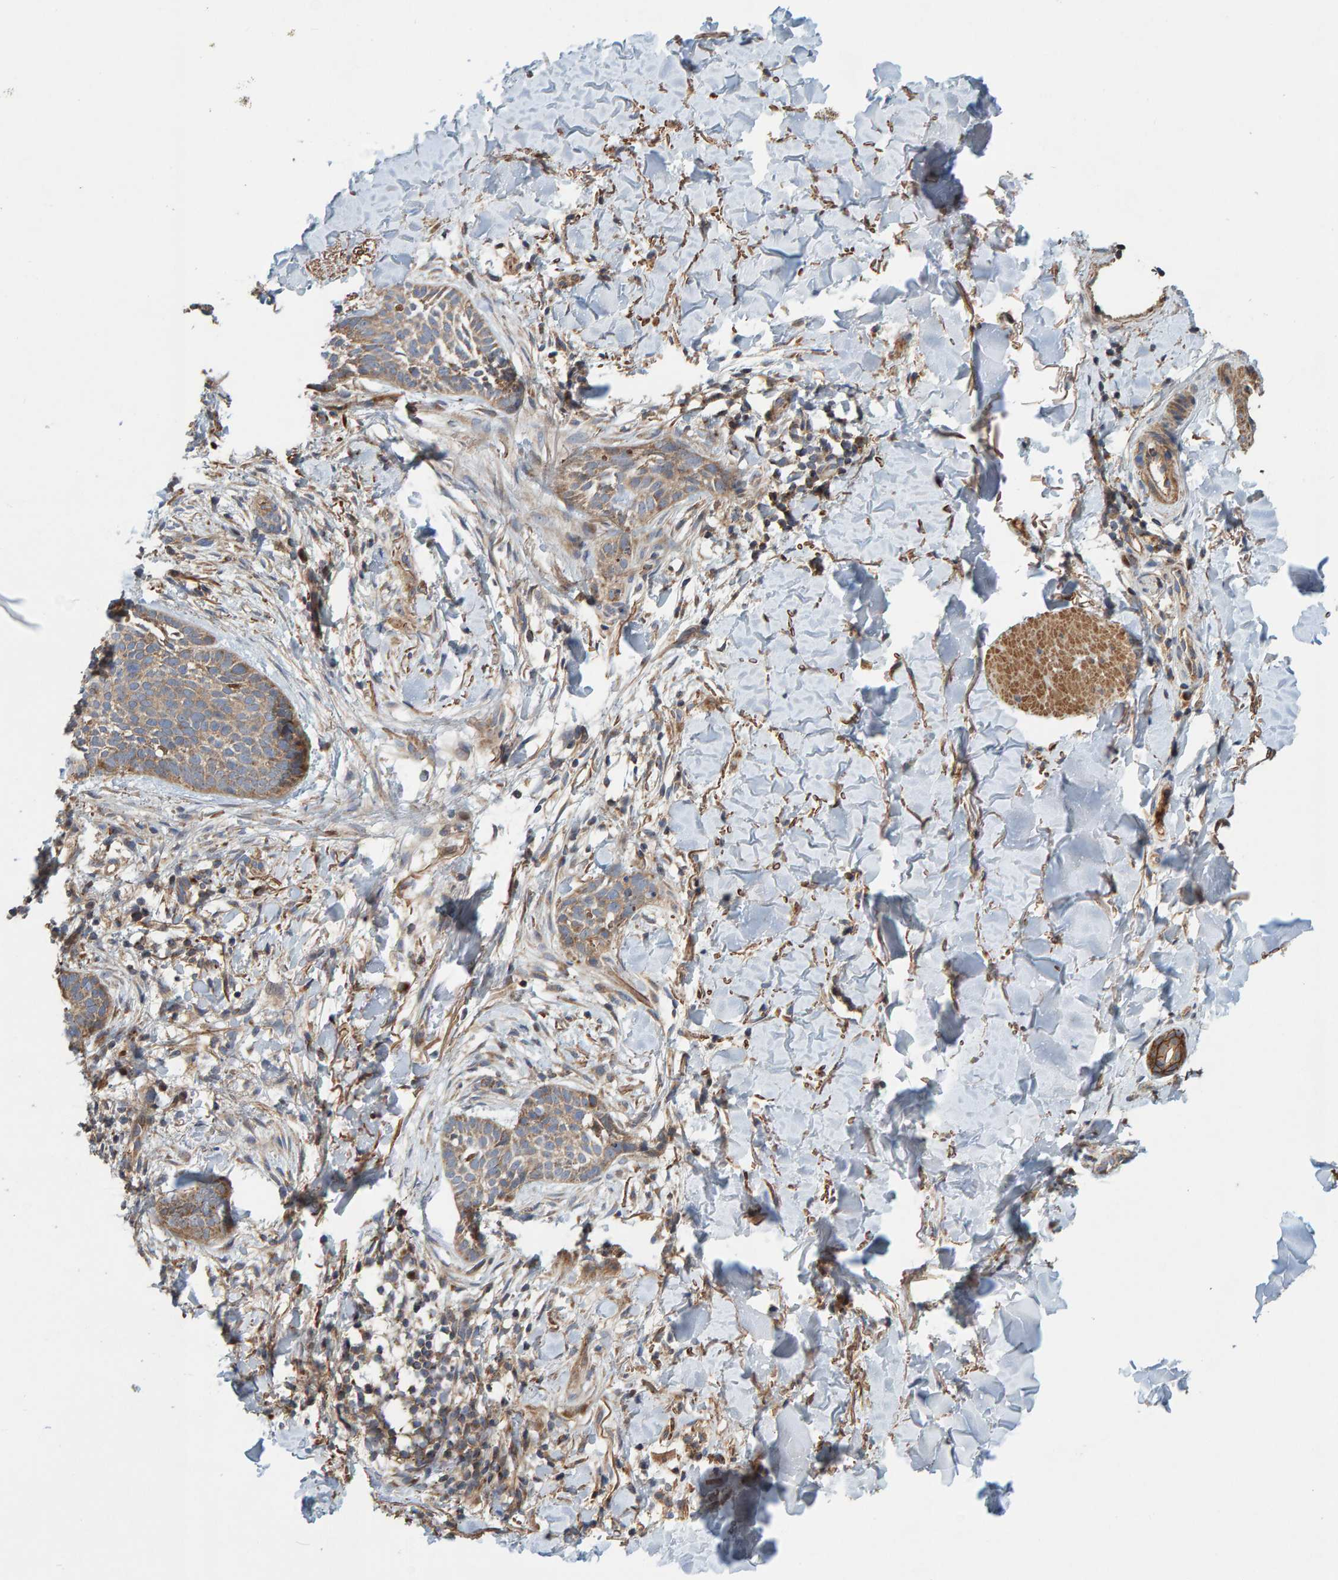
{"staining": {"intensity": "weak", "quantity": ">75%", "location": "cytoplasmic/membranous"}, "tissue": "skin cancer", "cell_type": "Tumor cells", "image_type": "cancer", "snomed": [{"axis": "morphology", "description": "Normal tissue, NOS"}, {"axis": "morphology", "description": "Basal cell carcinoma"}, {"axis": "topography", "description": "Skin"}], "caption": "Human skin cancer (basal cell carcinoma) stained with a protein marker shows weak staining in tumor cells.", "gene": "KIAA0753", "patient": {"sex": "male", "age": 67}}